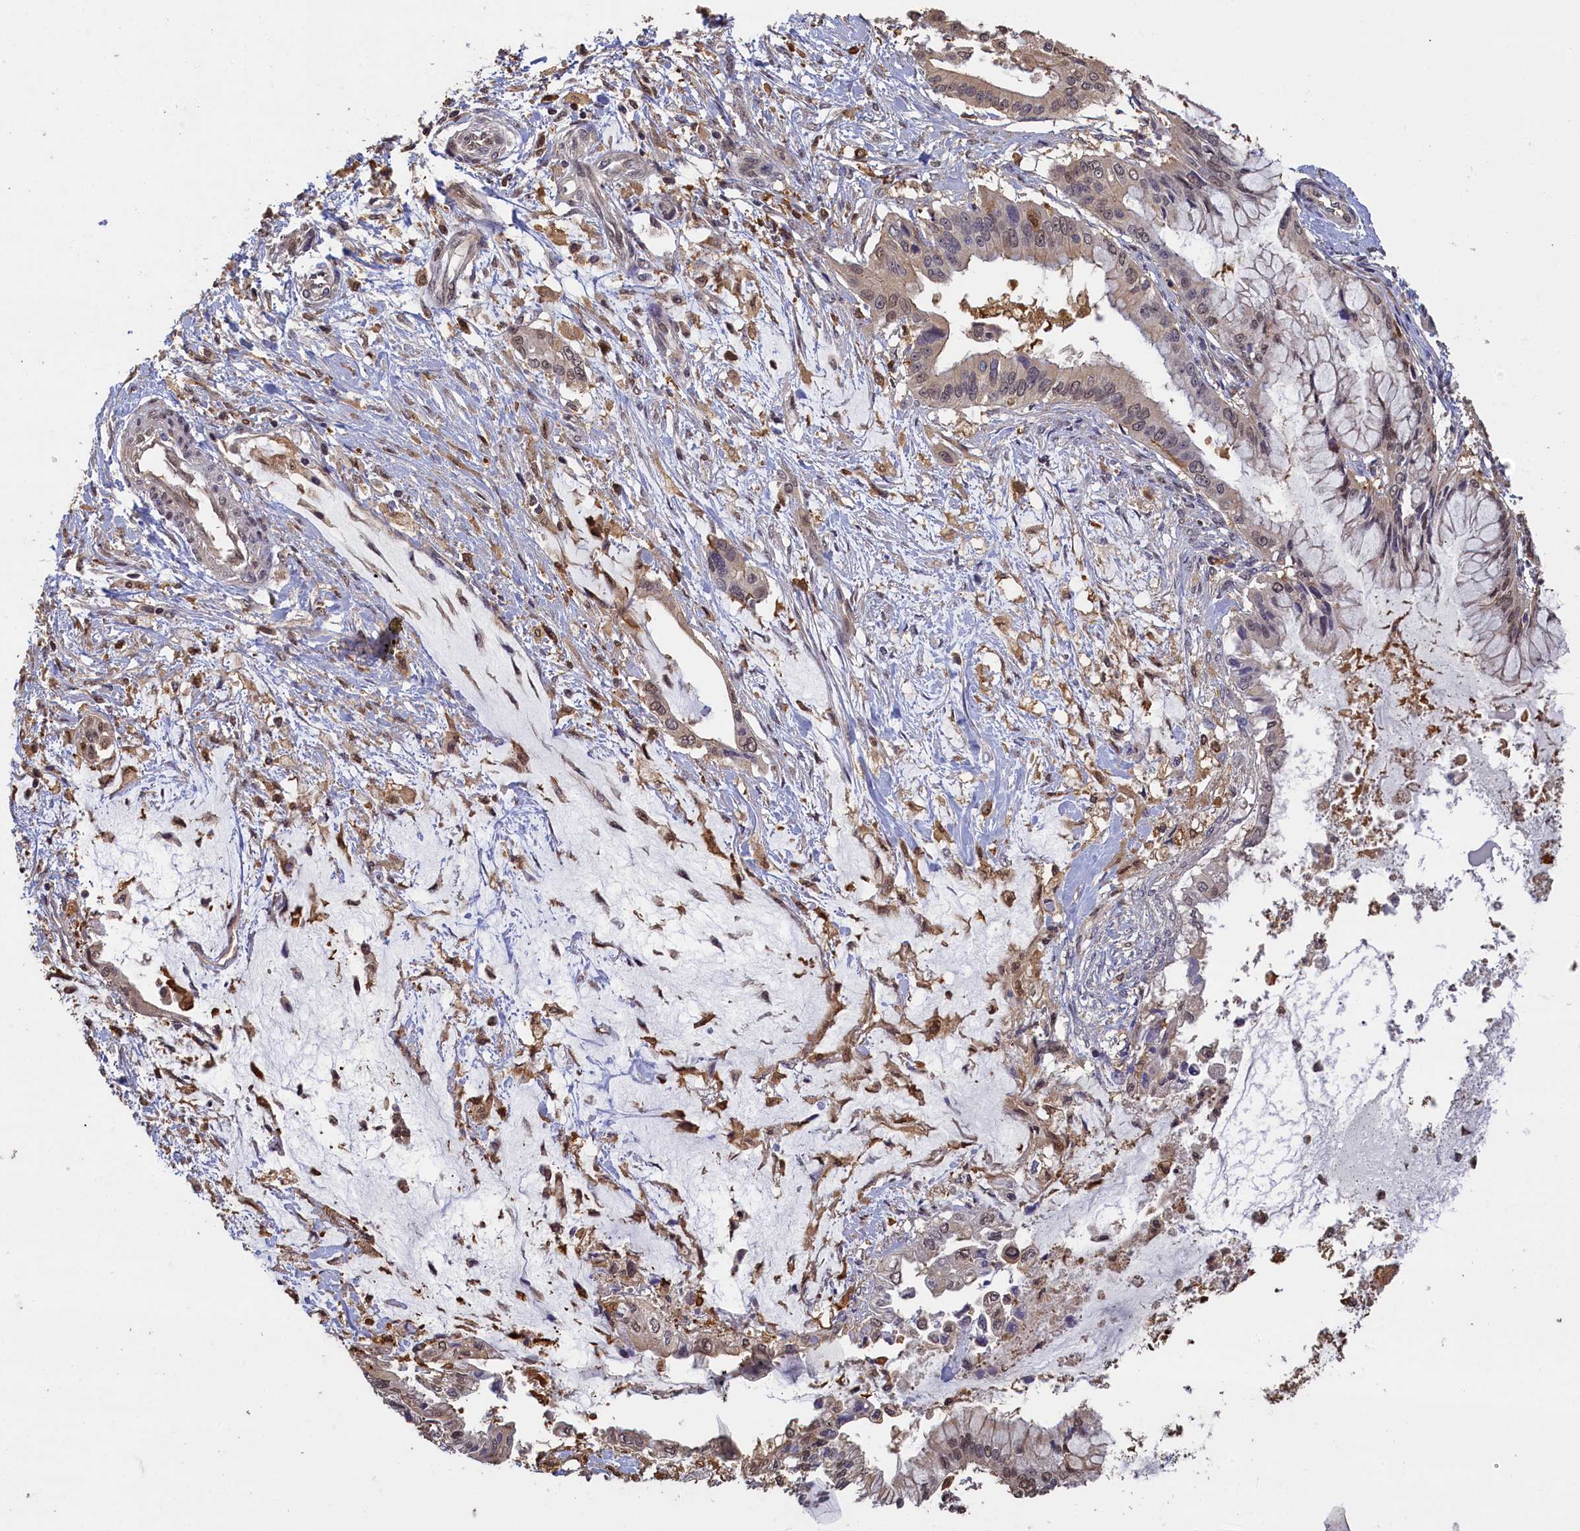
{"staining": {"intensity": "moderate", "quantity": "25%-75%", "location": "cytoplasmic/membranous,nuclear"}, "tissue": "pancreatic cancer", "cell_type": "Tumor cells", "image_type": "cancer", "snomed": [{"axis": "morphology", "description": "Adenocarcinoma, NOS"}, {"axis": "topography", "description": "Pancreas"}], "caption": "An image of pancreatic cancer stained for a protein displays moderate cytoplasmic/membranous and nuclear brown staining in tumor cells.", "gene": "UCHL3", "patient": {"sex": "male", "age": 46}}